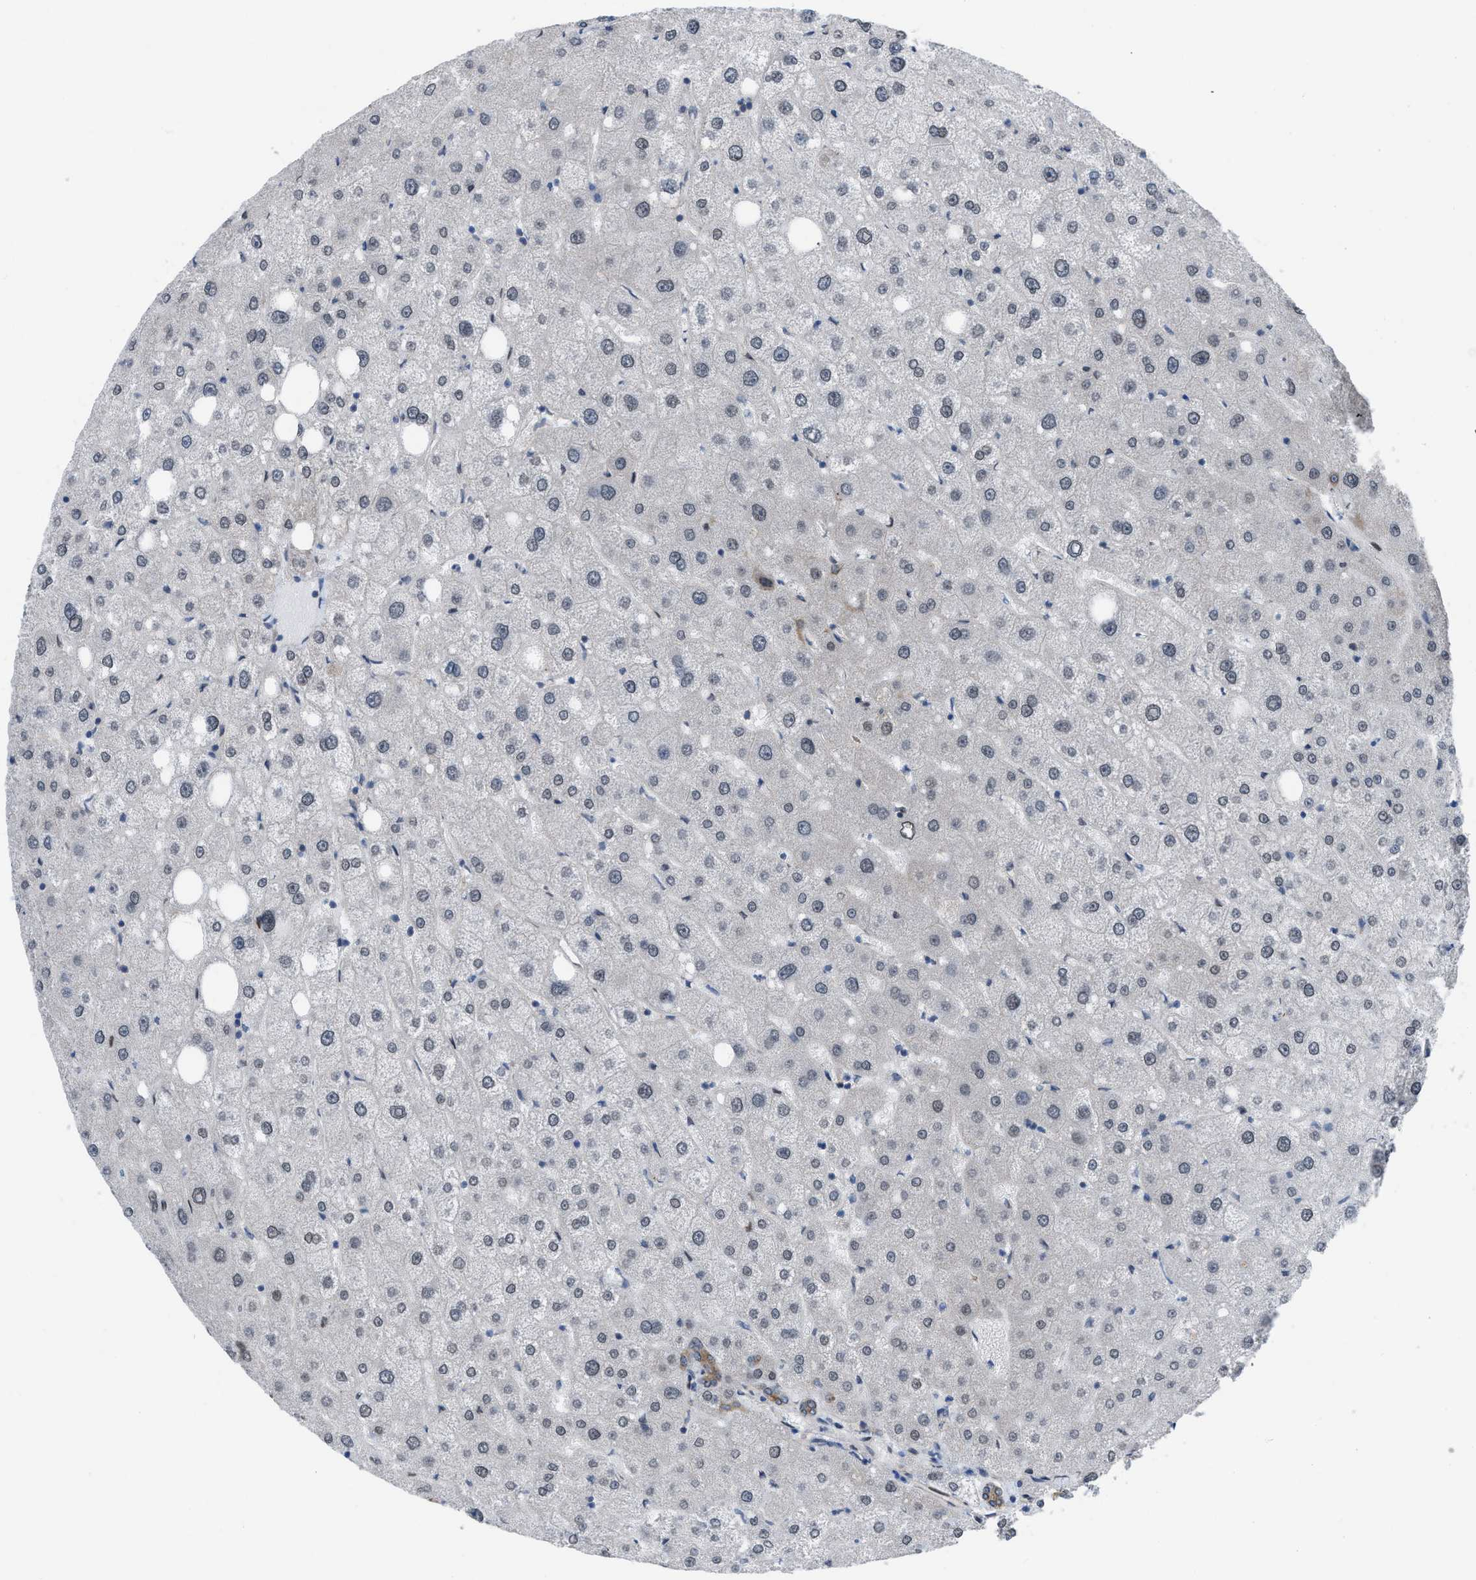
{"staining": {"intensity": "moderate", "quantity": ">75%", "location": "cytoplasmic/membranous"}, "tissue": "liver", "cell_type": "Cholangiocytes", "image_type": "normal", "snomed": [{"axis": "morphology", "description": "Normal tissue, NOS"}, {"axis": "topography", "description": "Liver"}], "caption": "Protein staining shows moderate cytoplasmic/membranous staining in approximately >75% of cholangiocytes in unremarkable liver.", "gene": "MYO18A", "patient": {"sex": "male", "age": 73}}